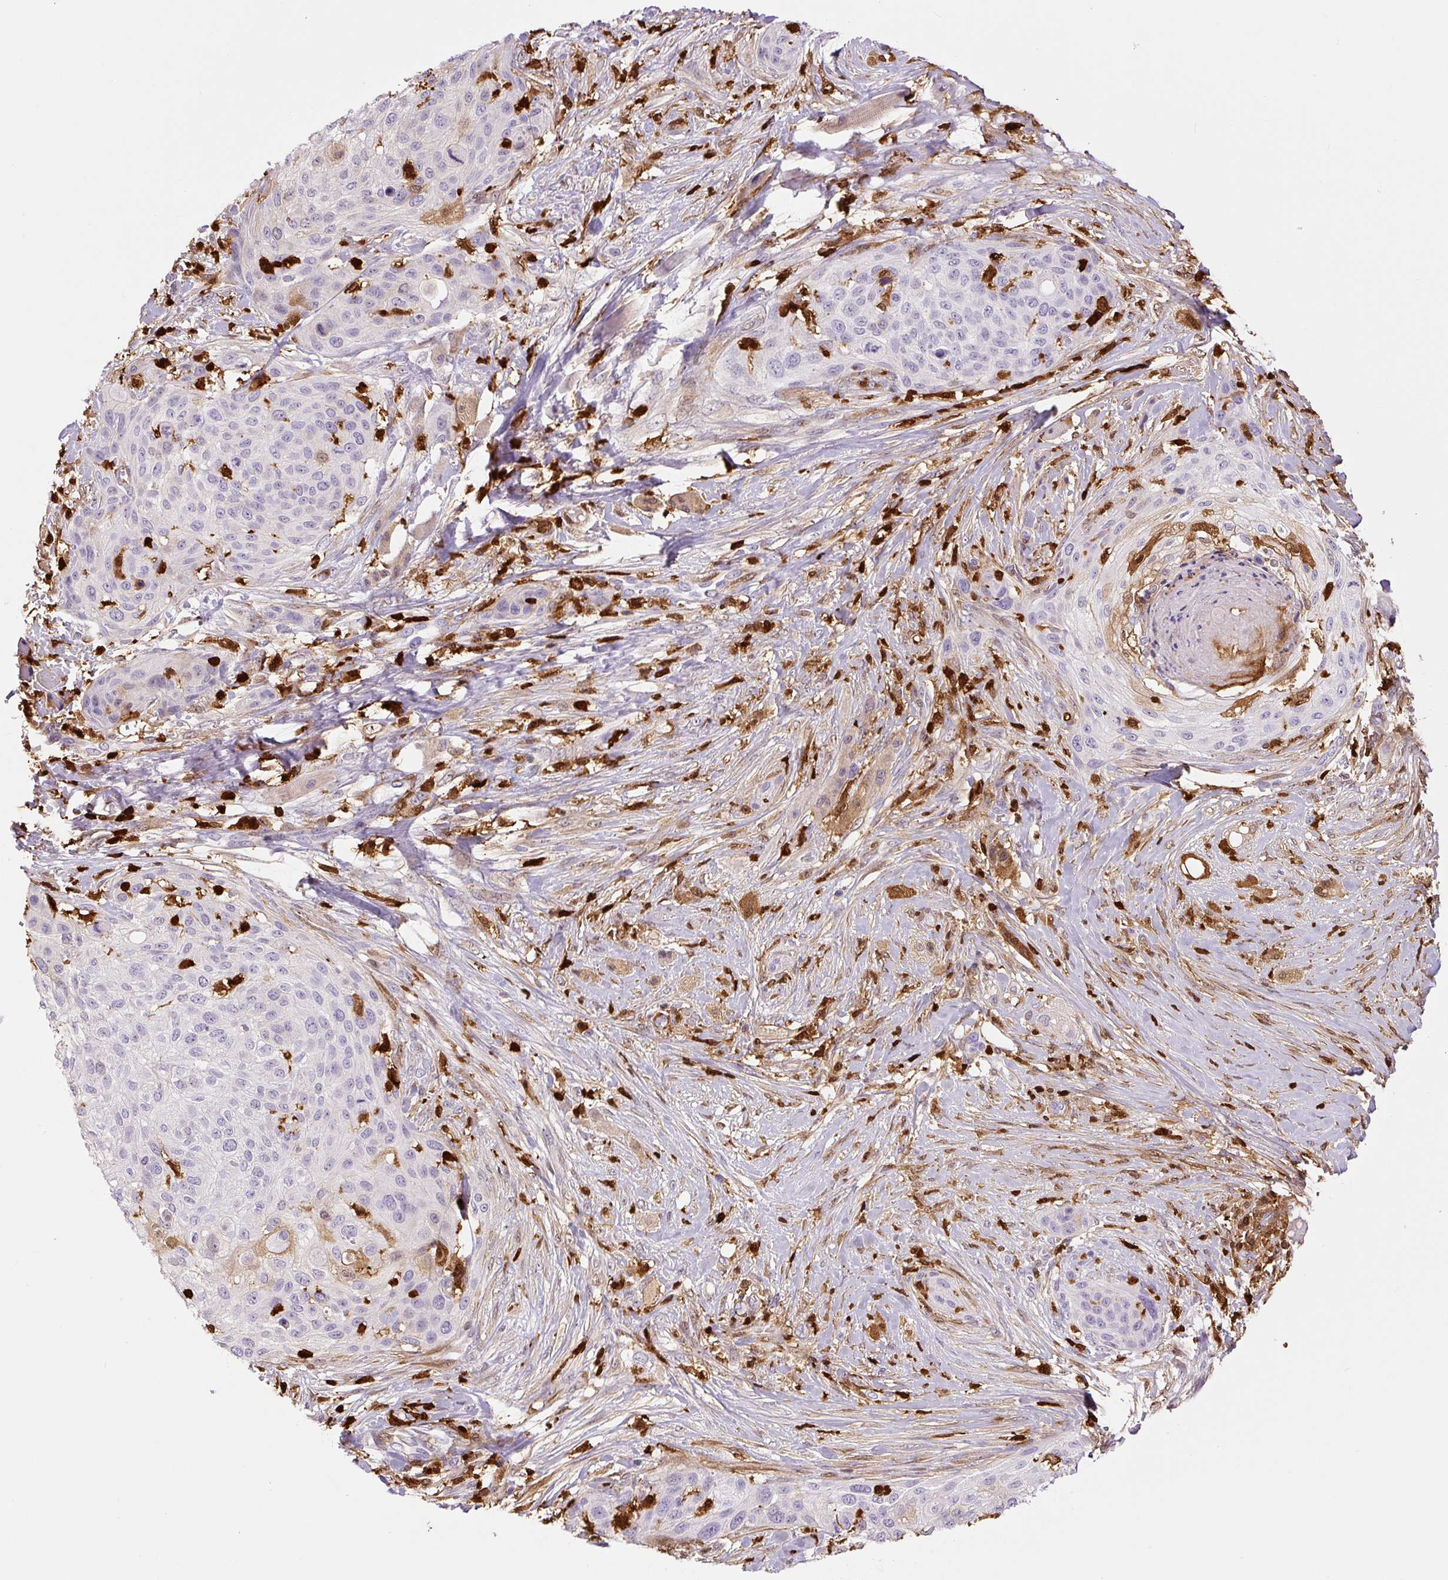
{"staining": {"intensity": "negative", "quantity": "none", "location": "none"}, "tissue": "skin cancer", "cell_type": "Tumor cells", "image_type": "cancer", "snomed": [{"axis": "morphology", "description": "Squamous cell carcinoma, NOS"}, {"axis": "topography", "description": "Skin"}], "caption": "This is an IHC image of squamous cell carcinoma (skin). There is no expression in tumor cells.", "gene": "S100A4", "patient": {"sex": "female", "age": 87}}